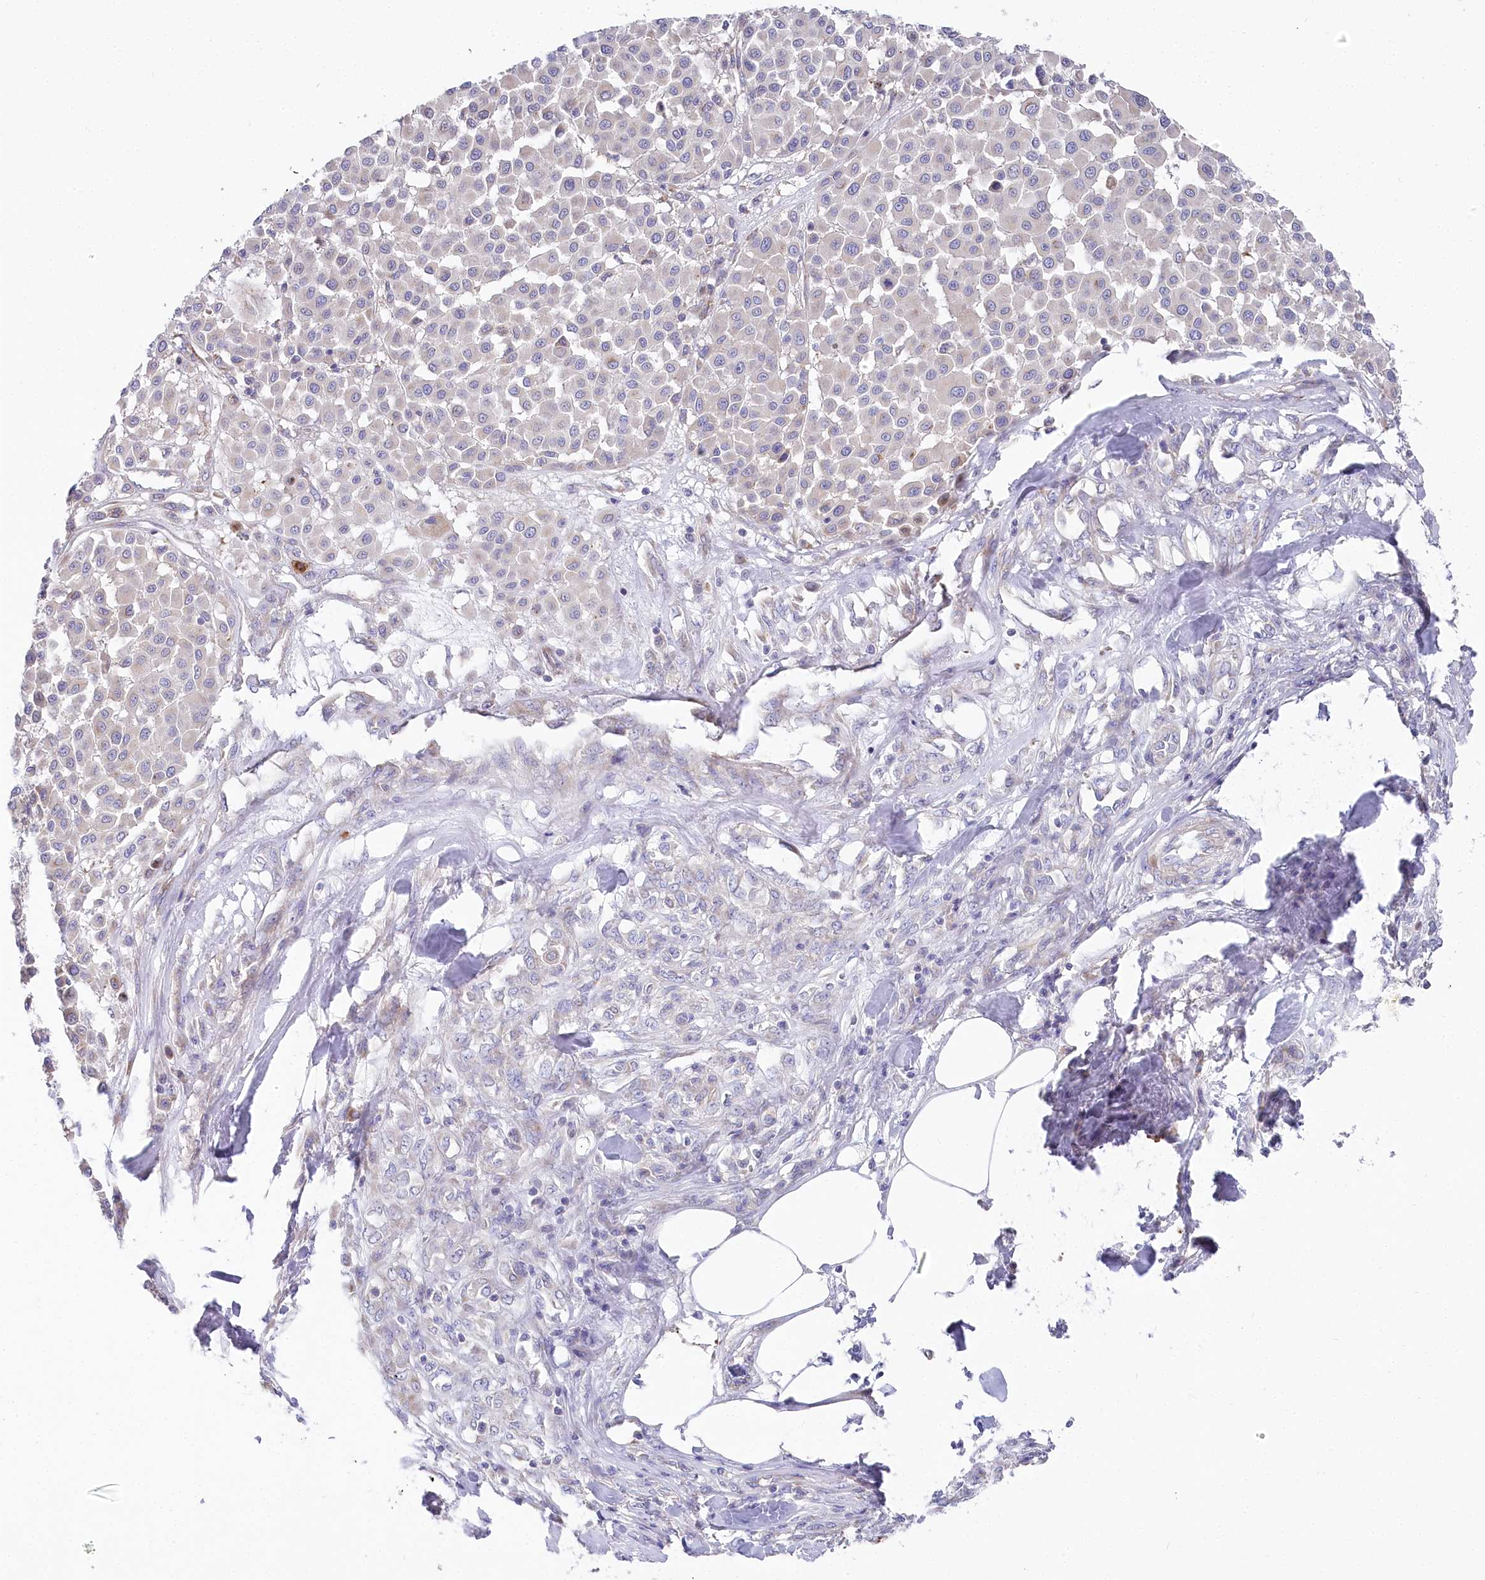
{"staining": {"intensity": "negative", "quantity": "none", "location": "none"}, "tissue": "melanoma", "cell_type": "Tumor cells", "image_type": "cancer", "snomed": [{"axis": "morphology", "description": "Malignant melanoma, Metastatic site"}, {"axis": "topography", "description": "Soft tissue"}], "caption": "Immunohistochemistry (IHC) micrograph of human malignant melanoma (metastatic site) stained for a protein (brown), which shows no staining in tumor cells.", "gene": "POGLUT1", "patient": {"sex": "male", "age": 41}}